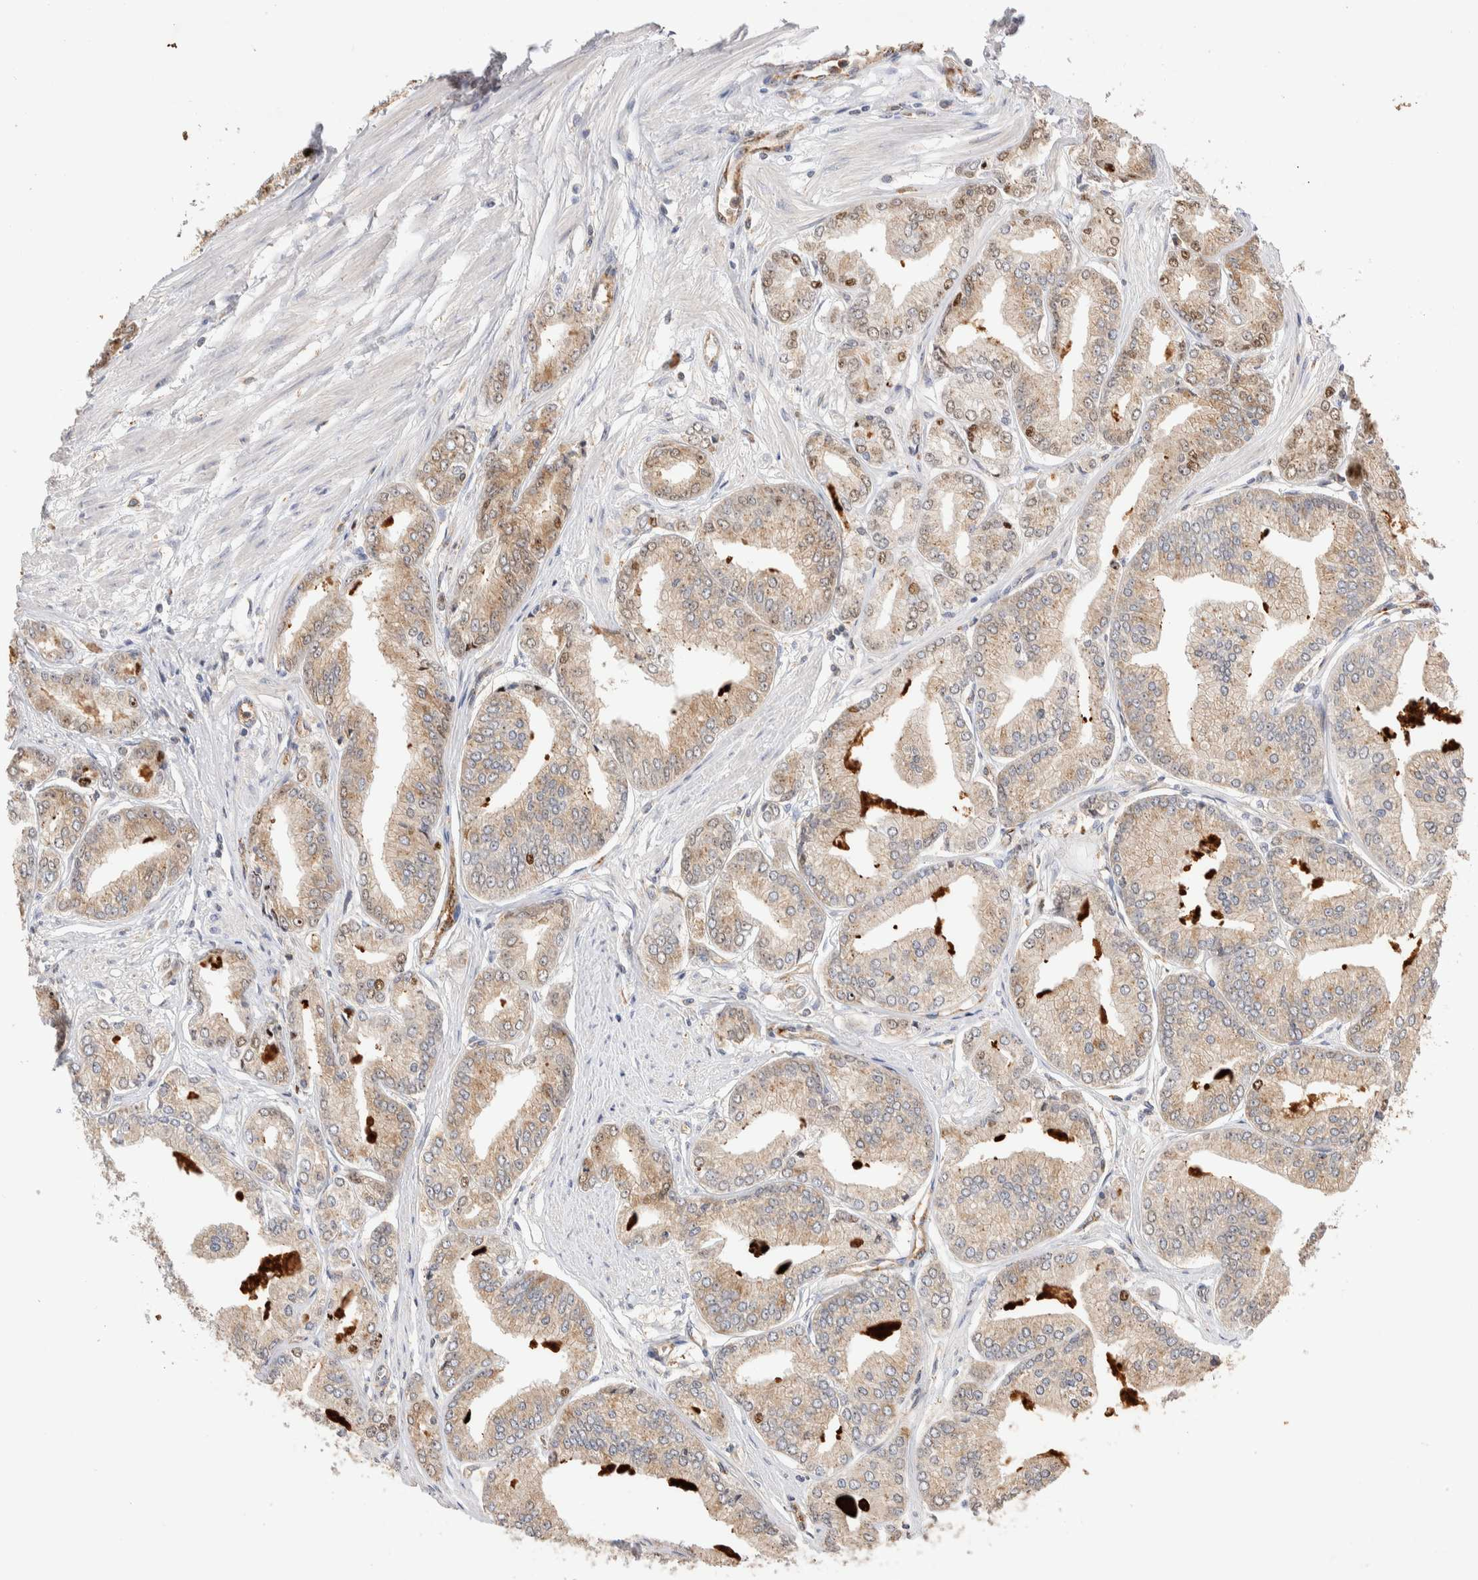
{"staining": {"intensity": "moderate", "quantity": "25%-75%", "location": "cytoplasmic/membranous,nuclear"}, "tissue": "prostate cancer", "cell_type": "Tumor cells", "image_type": "cancer", "snomed": [{"axis": "morphology", "description": "Adenocarcinoma, Low grade"}, {"axis": "topography", "description": "Prostate"}], "caption": "Tumor cells show medium levels of moderate cytoplasmic/membranous and nuclear expression in about 25%-75% of cells in low-grade adenocarcinoma (prostate).", "gene": "NSMAF", "patient": {"sex": "male", "age": 52}}